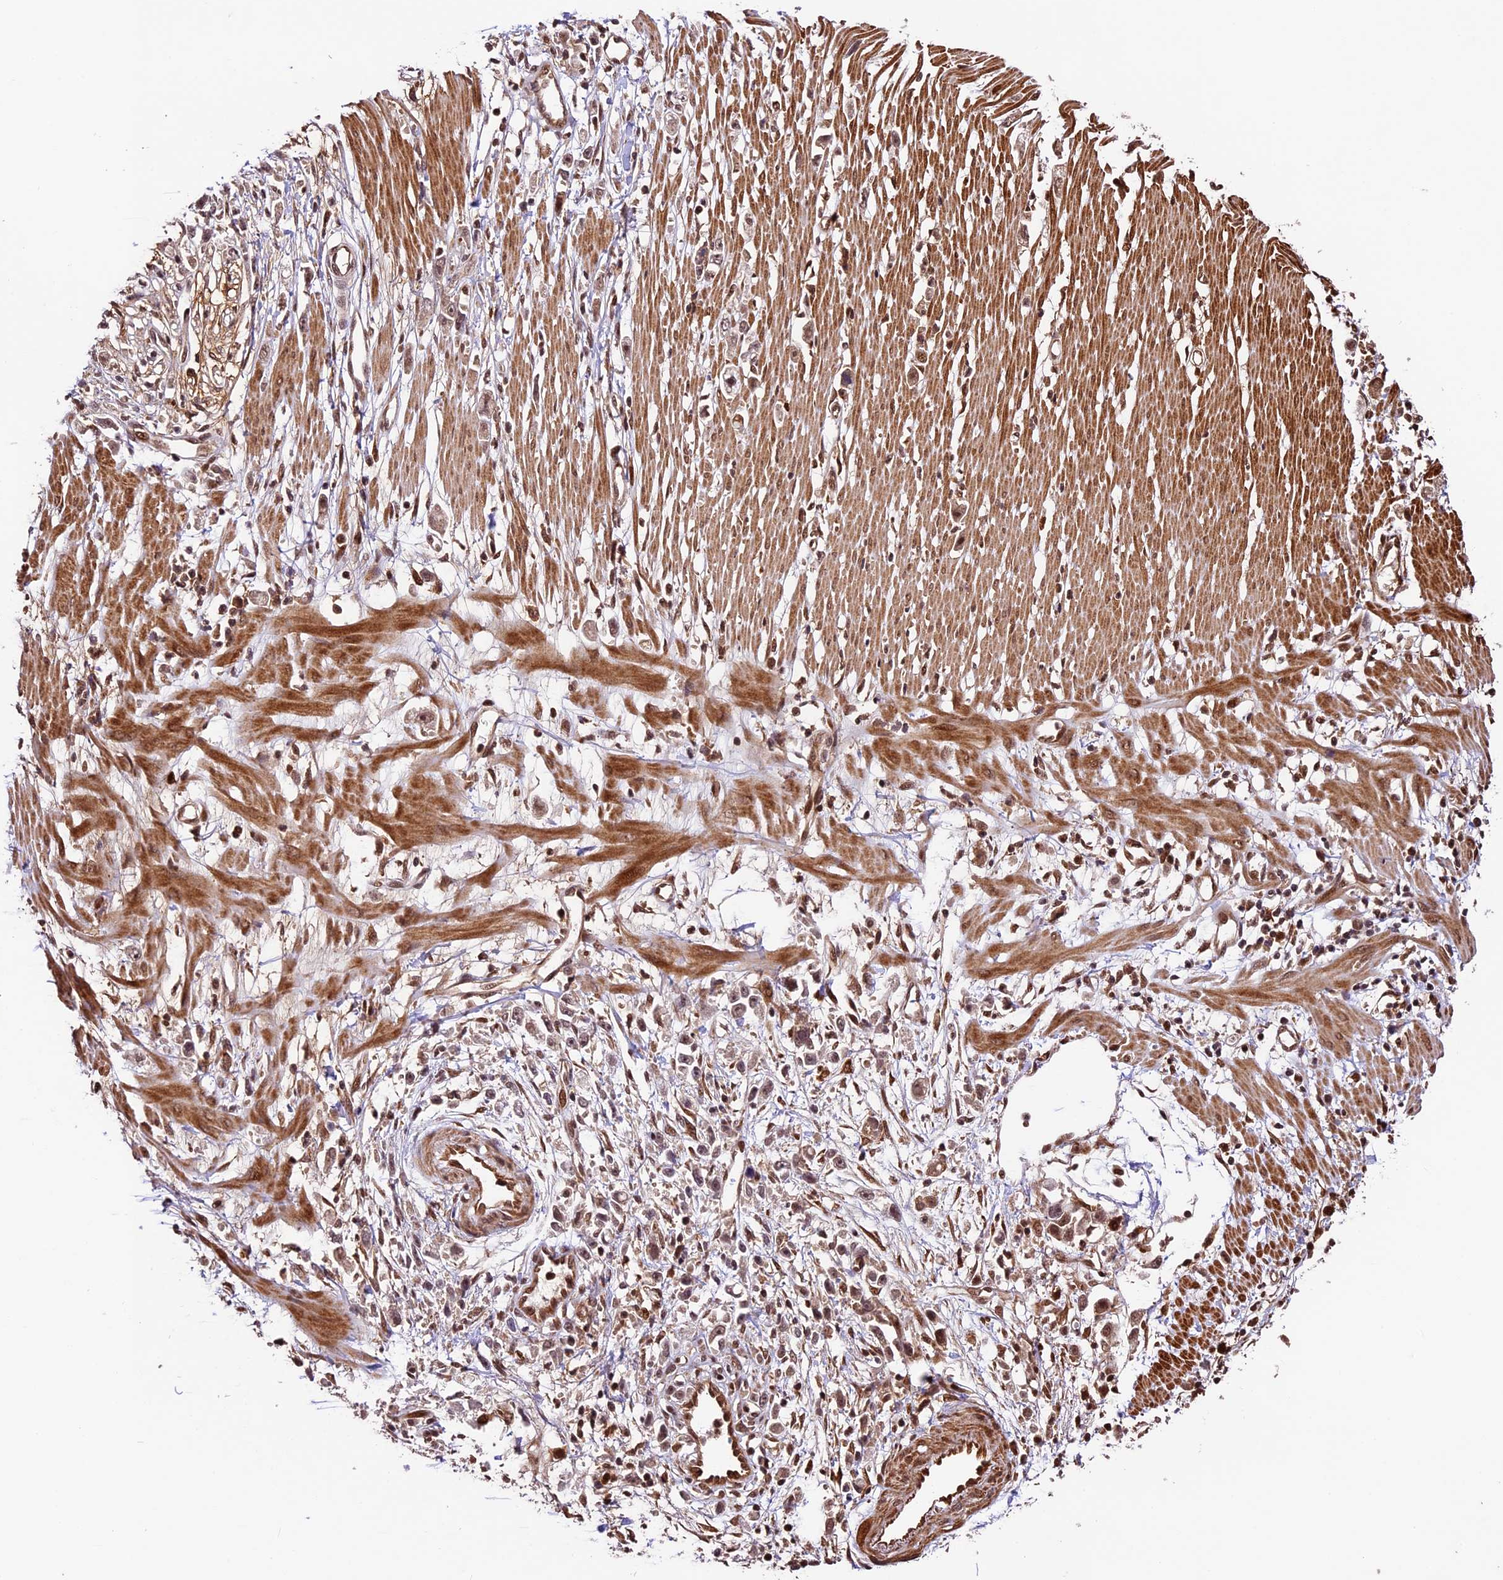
{"staining": {"intensity": "moderate", "quantity": ">75%", "location": "cytoplasmic/membranous,nuclear"}, "tissue": "stomach cancer", "cell_type": "Tumor cells", "image_type": "cancer", "snomed": [{"axis": "morphology", "description": "Adenocarcinoma, NOS"}, {"axis": "topography", "description": "Stomach"}], "caption": "Immunohistochemistry (IHC) micrograph of human stomach cancer (adenocarcinoma) stained for a protein (brown), which shows medium levels of moderate cytoplasmic/membranous and nuclear positivity in approximately >75% of tumor cells.", "gene": "DHX38", "patient": {"sex": "female", "age": 59}}